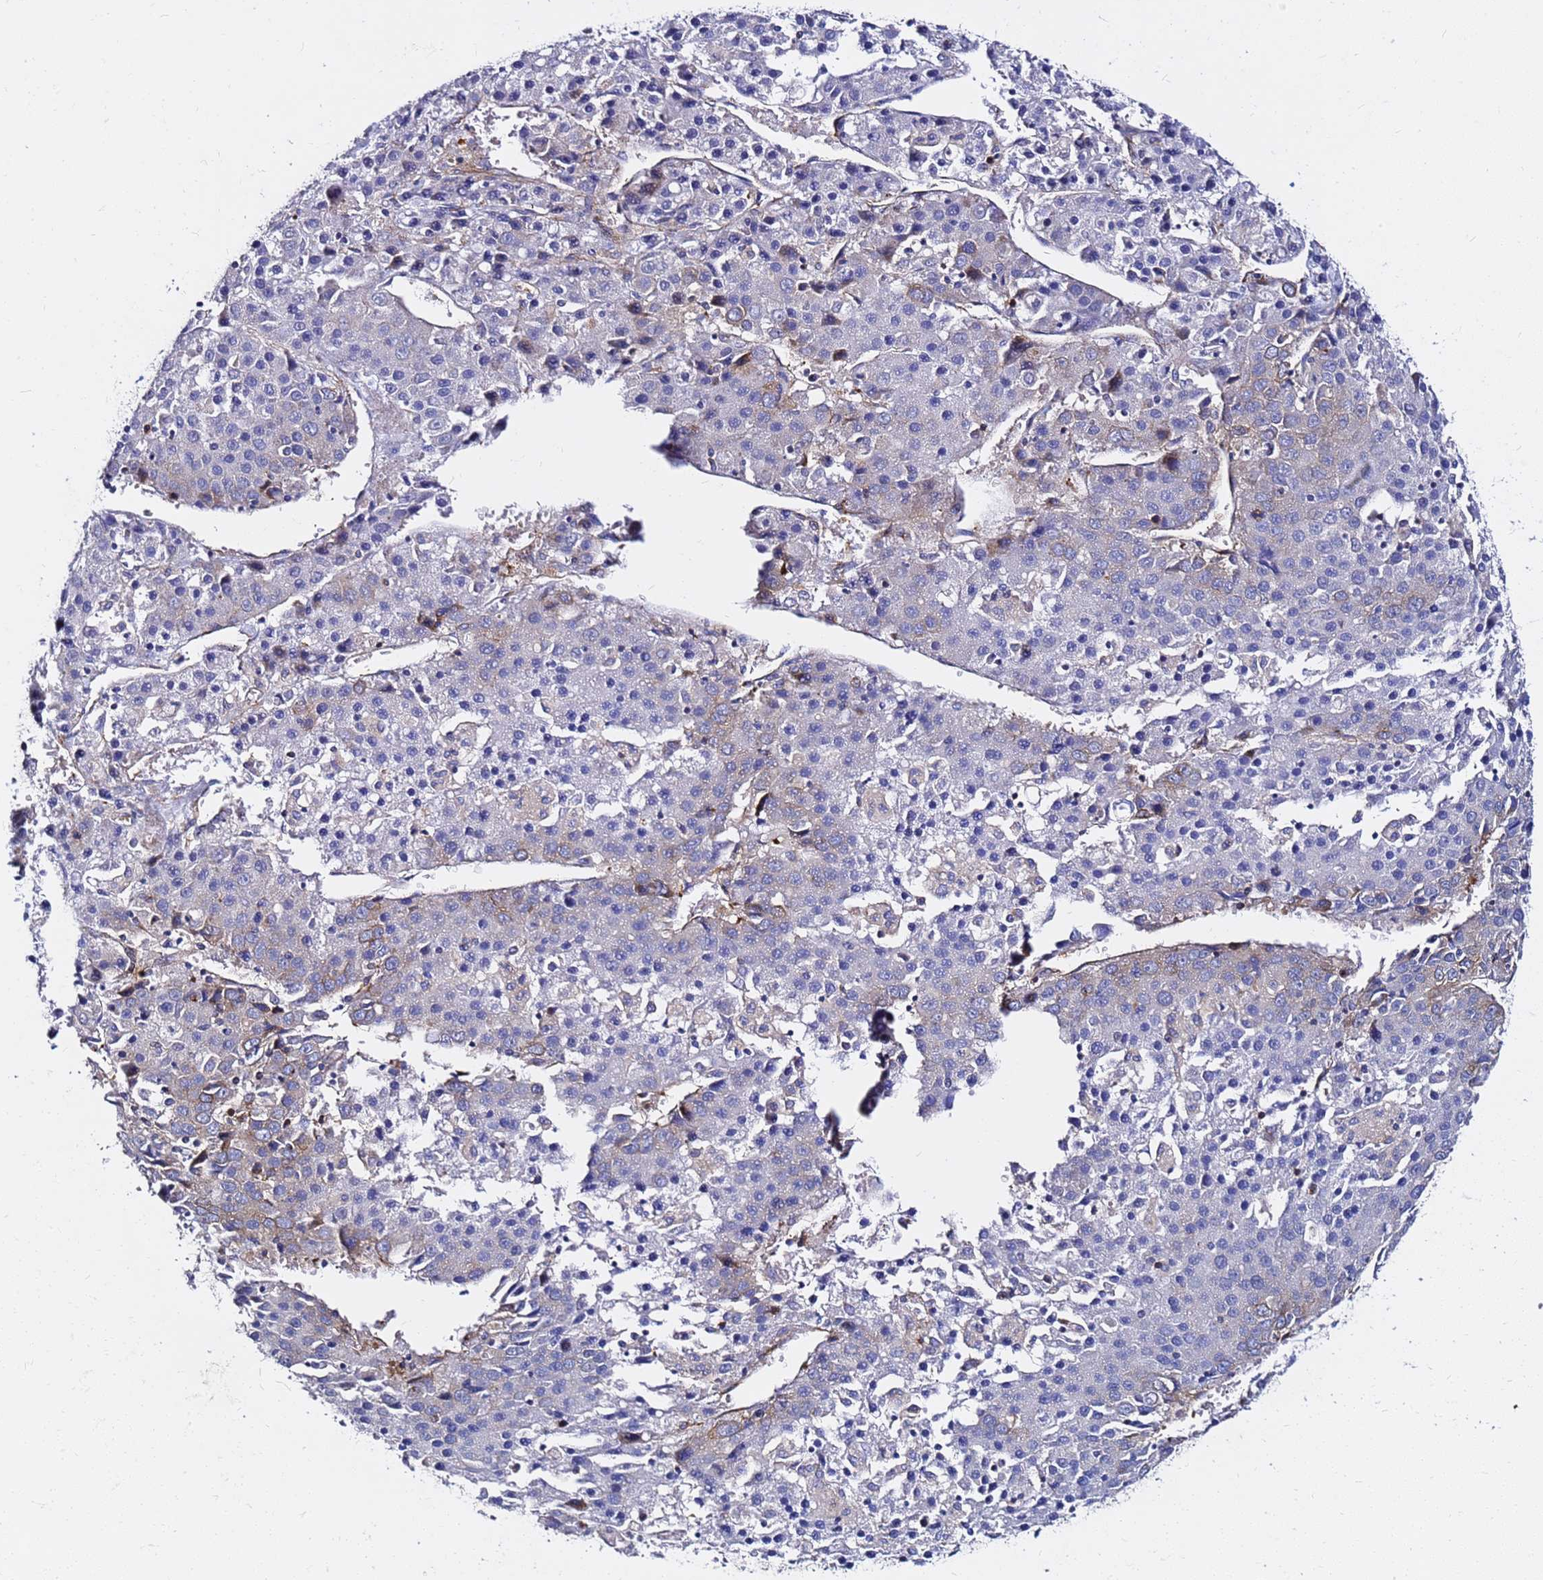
{"staining": {"intensity": "weak", "quantity": "<25%", "location": "cytoplasmic/membranous"}, "tissue": "liver cancer", "cell_type": "Tumor cells", "image_type": "cancer", "snomed": [{"axis": "morphology", "description": "Carcinoma, Hepatocellular, NOS"}, {"axis": "topography", "description": "Liver"}], "caption": "DAB immunohistochemical staining of liver cancer (hepatocellular carcinoma) displays no significant positivity in tumor cells.", "gene": "TUBA8", "patient": {"sex": "male", "age": 55}}